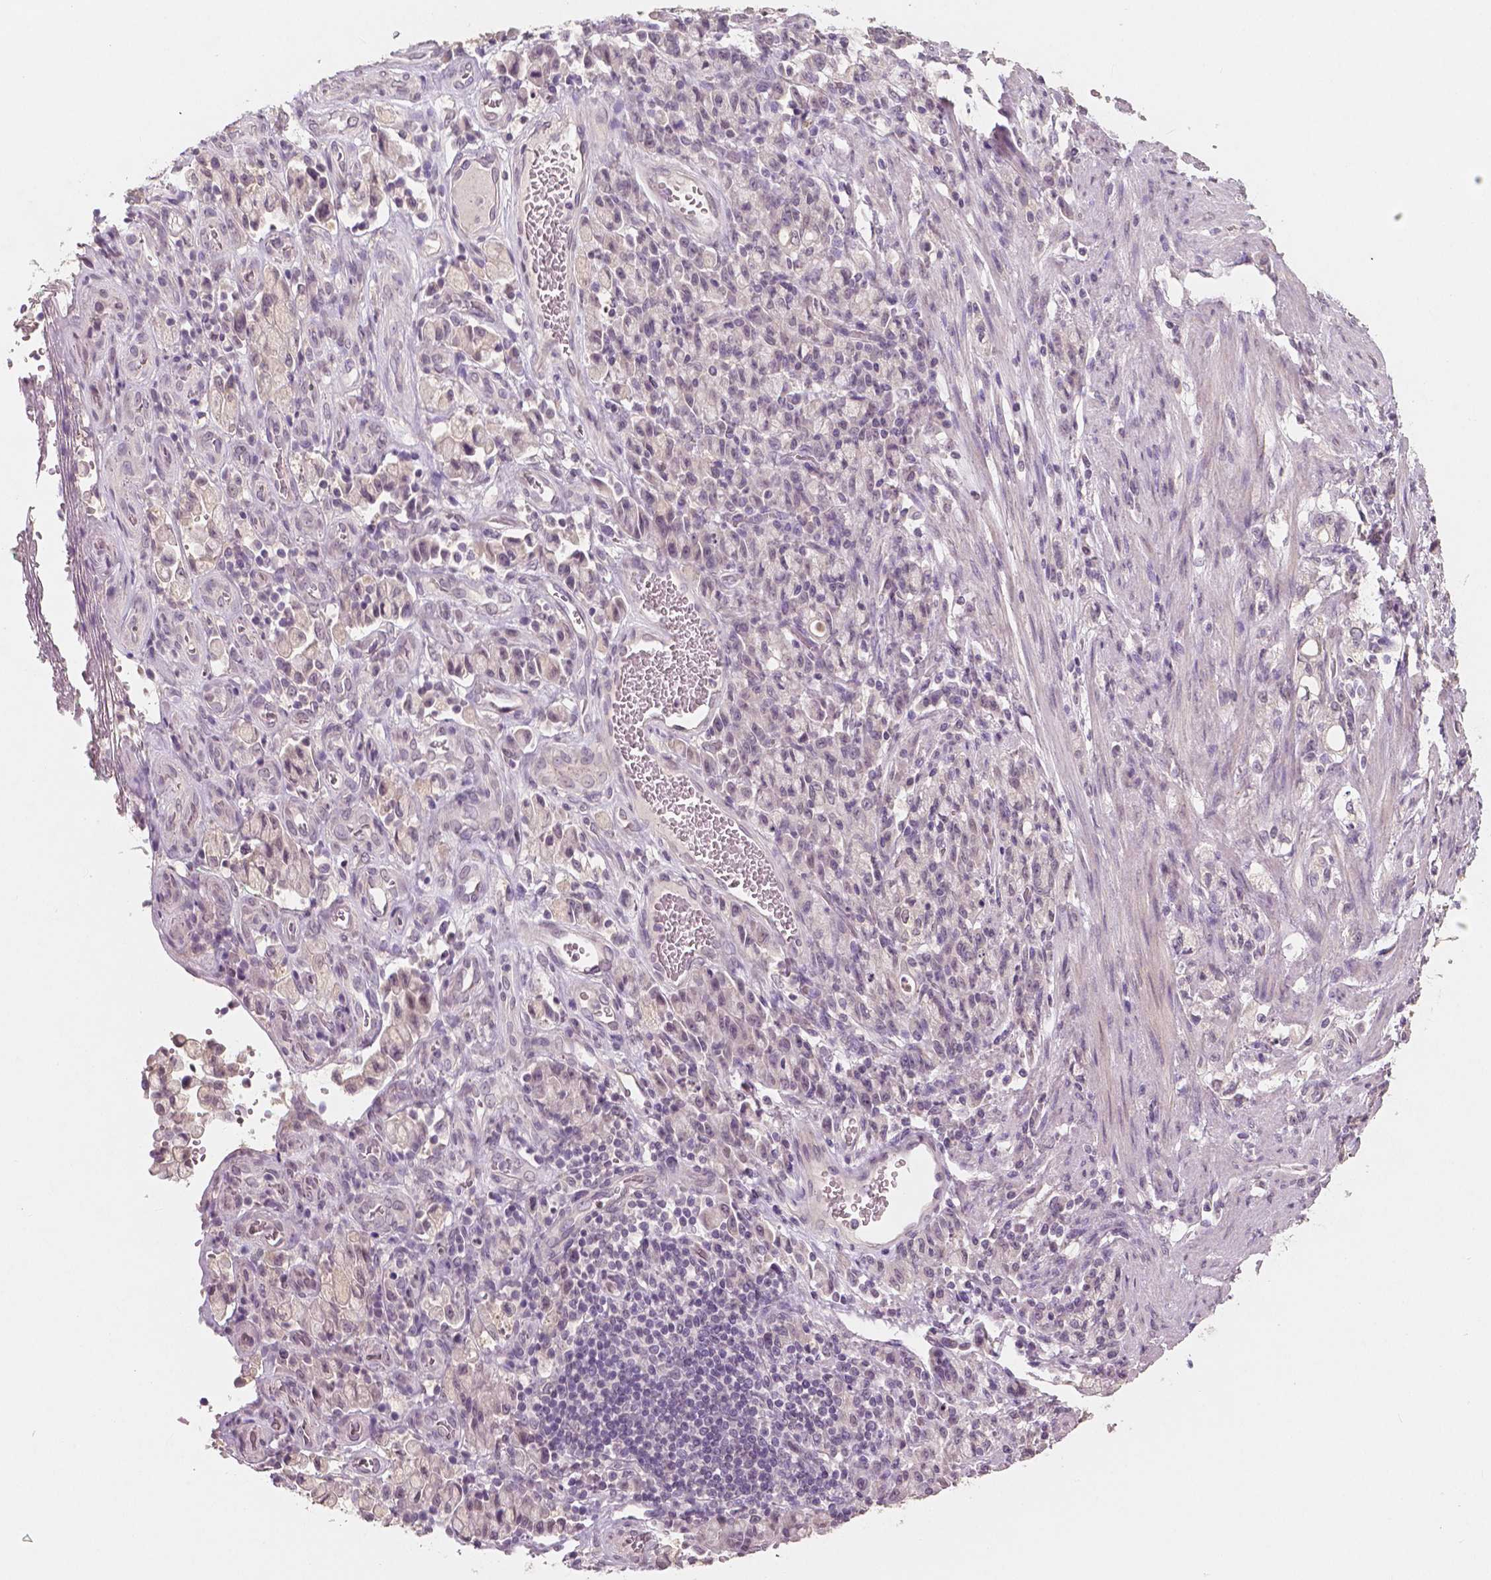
{"staining": {"intensity": "negative", "quantity": "none", "location": "none"}, "tissue": "stomach cancer", "cell_type": "Tumor cells", "image_type": "cancer", "snomed": [{"axis": "morphology", "description": "Adenocarcinoma, NOS"}, {"axis": "topography", "description": "Stomach"}], "caption": "DAB (3,3'-diaminobenzidine) immunohistochemical staining of stomach cancer (adenocarcinoma) demonstrates no significant expression in tumor cells. (DAB immunohistochemistry with hematoxylin counter stain).", "gene": "RNASE7", "patient": {"sex": "male", "age": 77}}